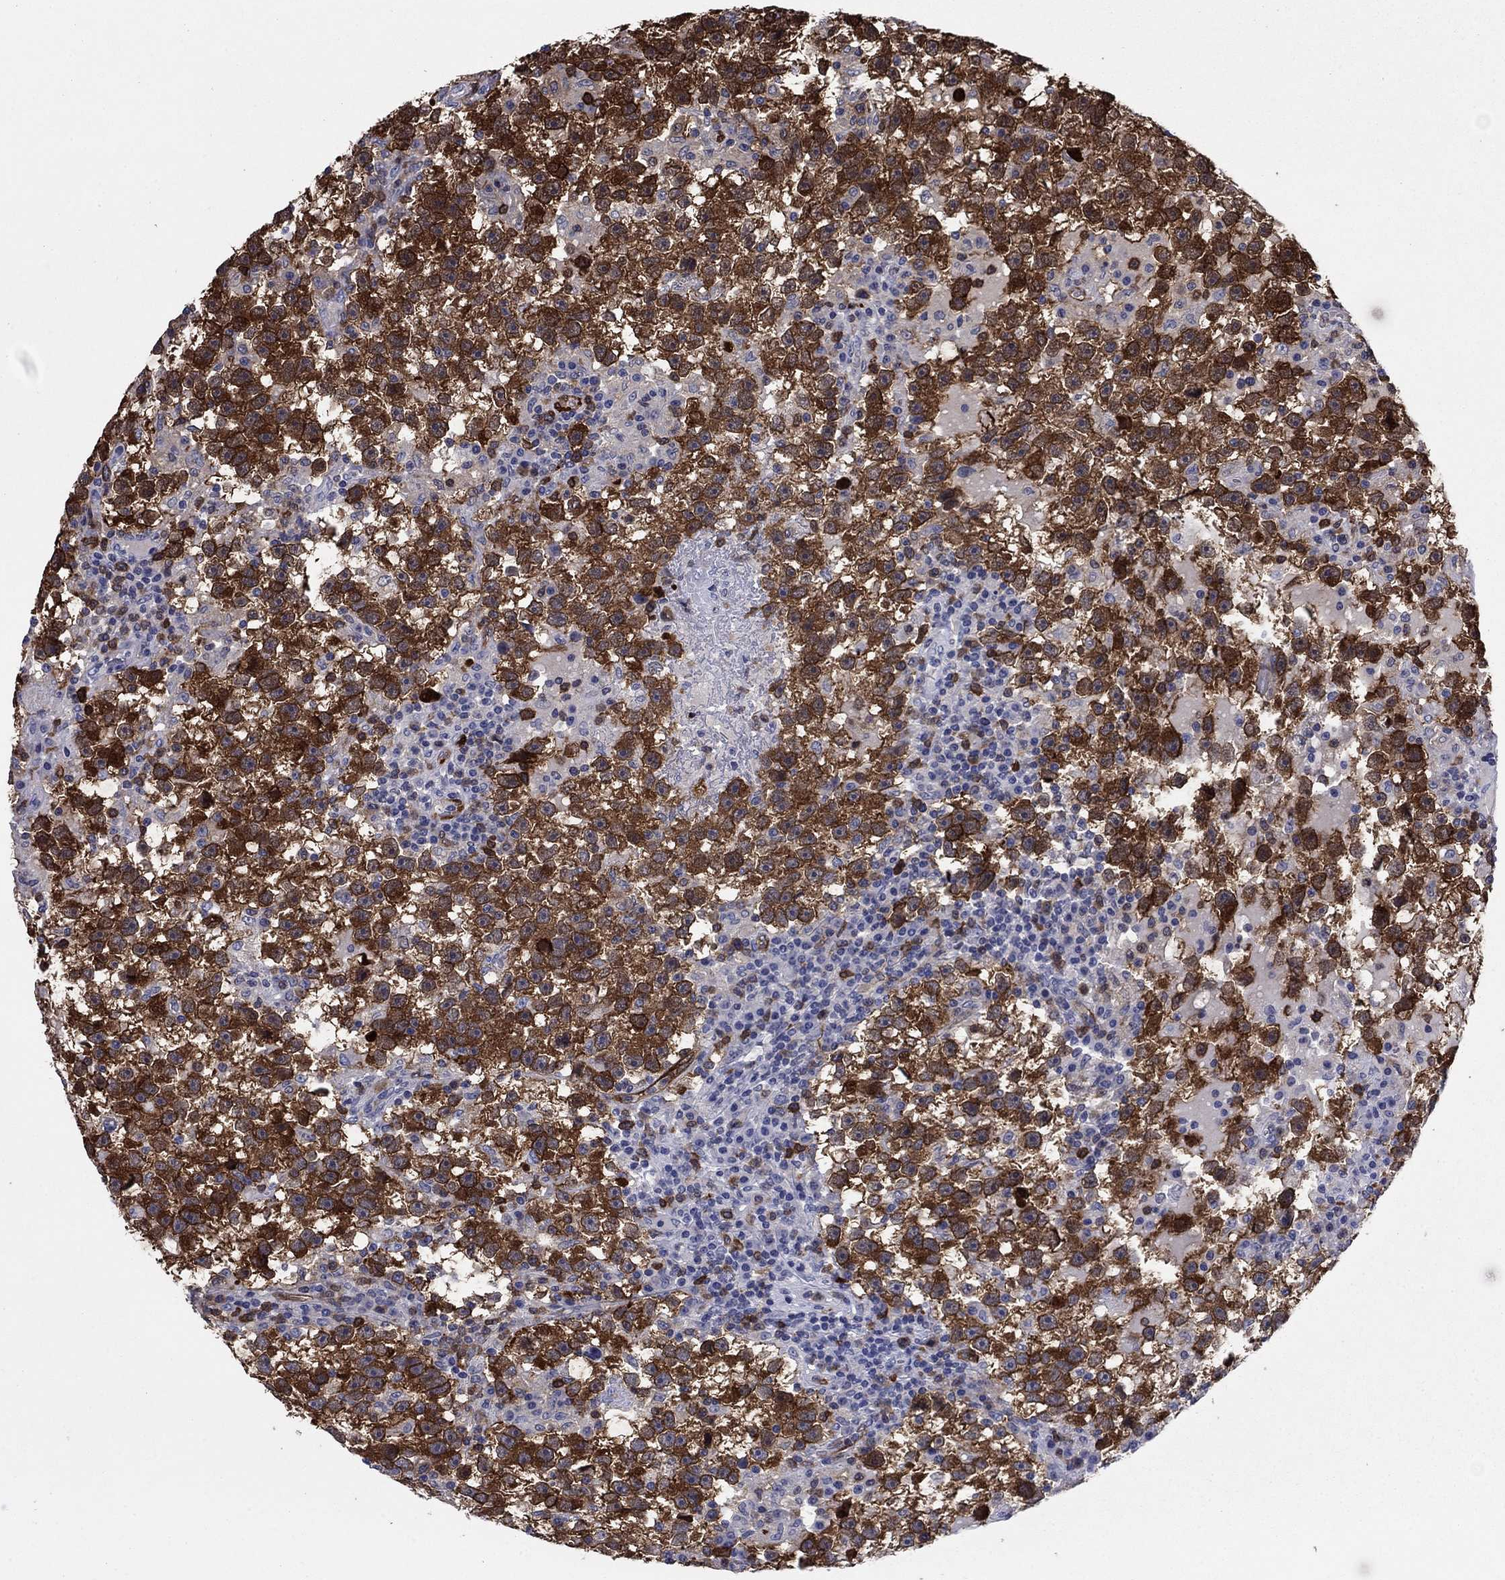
{"staining": {"intensity": "strong", "quantity": ">75%", "location": "cytoplasmic/membranous"}, "tissue": "testis cancer", "cell_type": "Tumor cells", "image_type": "cancer", "snomed": [{"axis": "morphology", "description": "Seminoma, NOS"}, {"axis": "topography", "description": "Testis"}], "caption": "Immunohistochemistry (IHC) staining of testis cancer (seminoma), which reveals high levels of strong cytoplasmic/membranous staining in approximately >75% of tumor cells indicating strong cytoplasmic/membranous protein staining. The staining was performed using DAB (3,3'-diaminobenzidine) (brown) for protein detection and nuclei were counterstained in hematoxylin (blue).", "gene": "STMN1", "patient": {"sex": "male", "age": 47}}